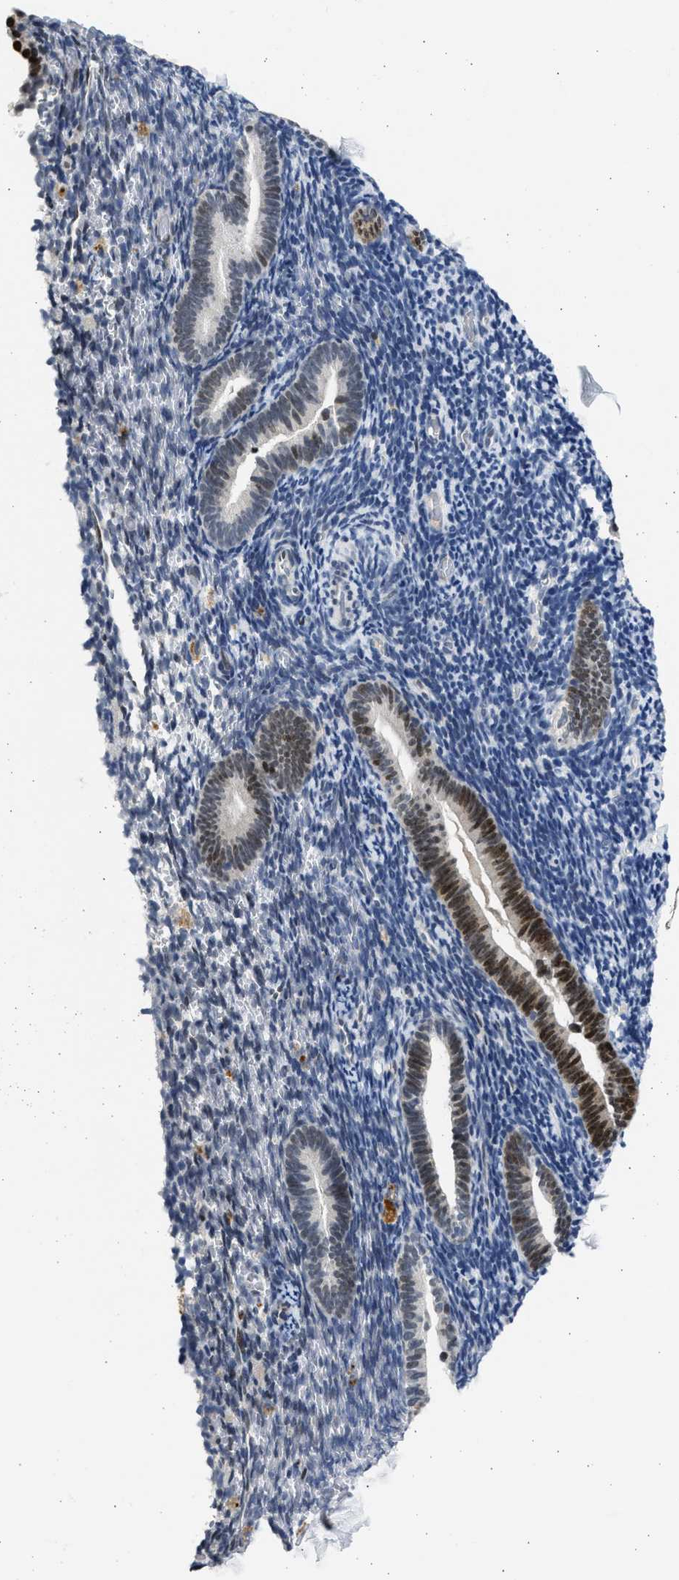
{"staining": {"intensity": "negative", "quantity": "none", "location": "none"}, "tissue": "endometrium", "cell_type": "Cells in endometrial stroma", "image_type": "normal", "snomed": [{"axis": "morphology", "description": "Normal tissue, NOS"}, {"axis": "topography", "description": "Endometrium"}], "caption": "IHC histopathology image of benign endometrium: endometrium stained with DAB demonstrates no significant protein positivity in cells in endometrial stroma.", "gene": "HMGN3", "patient": {"sex": "female", "age": 51}}